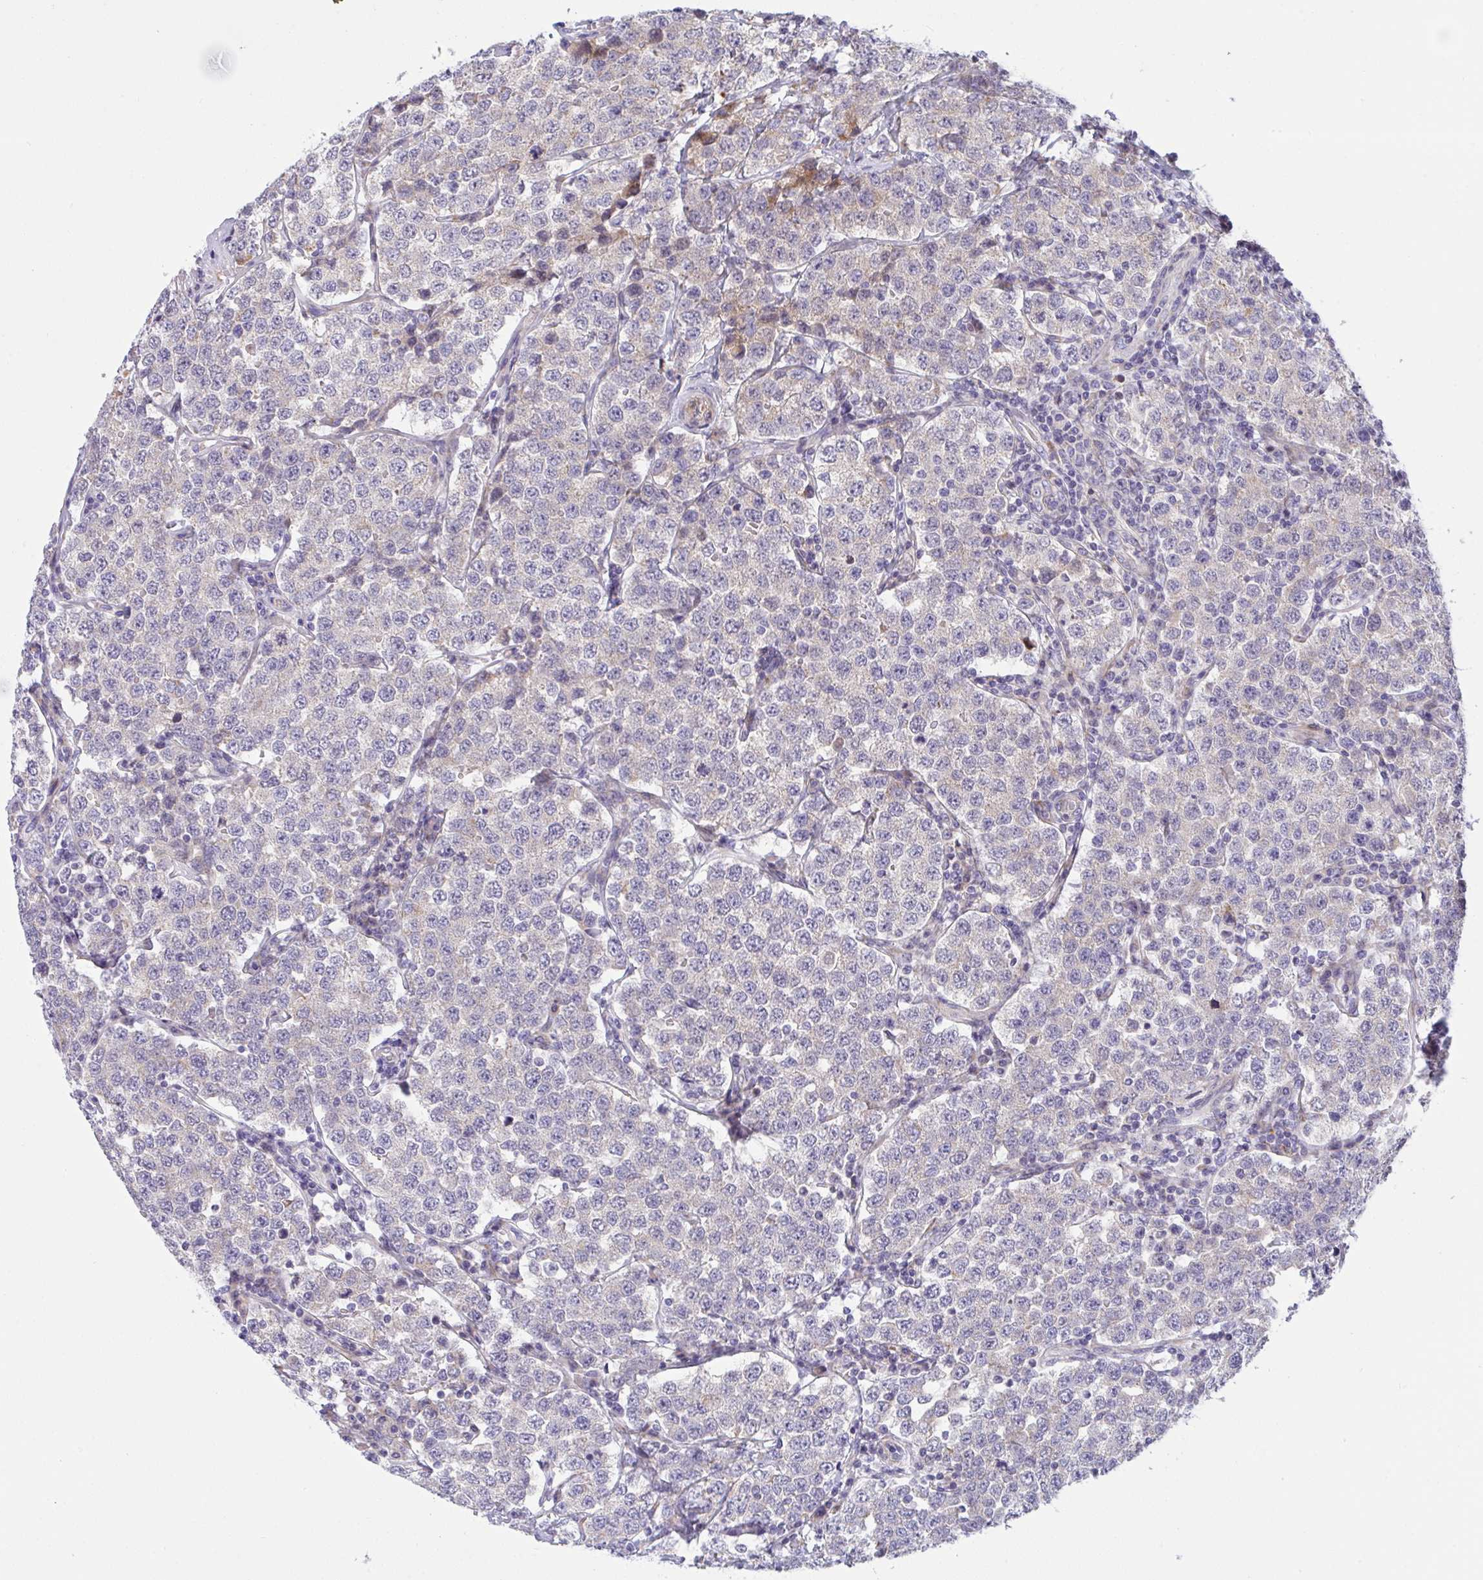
{"staining": {"intensity": "weak", "quantity": "25%-75%", "location": "cytoplasmic/membranous"}, "tissue": "testis cancer", "cell_type": "Tumor cells", "image_type": "cancer", "snomed": [{"axis": "morphology", "description": "Seminoma, NOS"}, {"axis": "topography", "description": "Testis"}], "caption": "Human testis cancer (seminoma) stained for a protein (brown) reveals weak cytoplasmic/membranous positive expression in about 25%-75% of tumor cells.", "gene": "NTN1", "patient": {"sex": "male", "age": 34}}